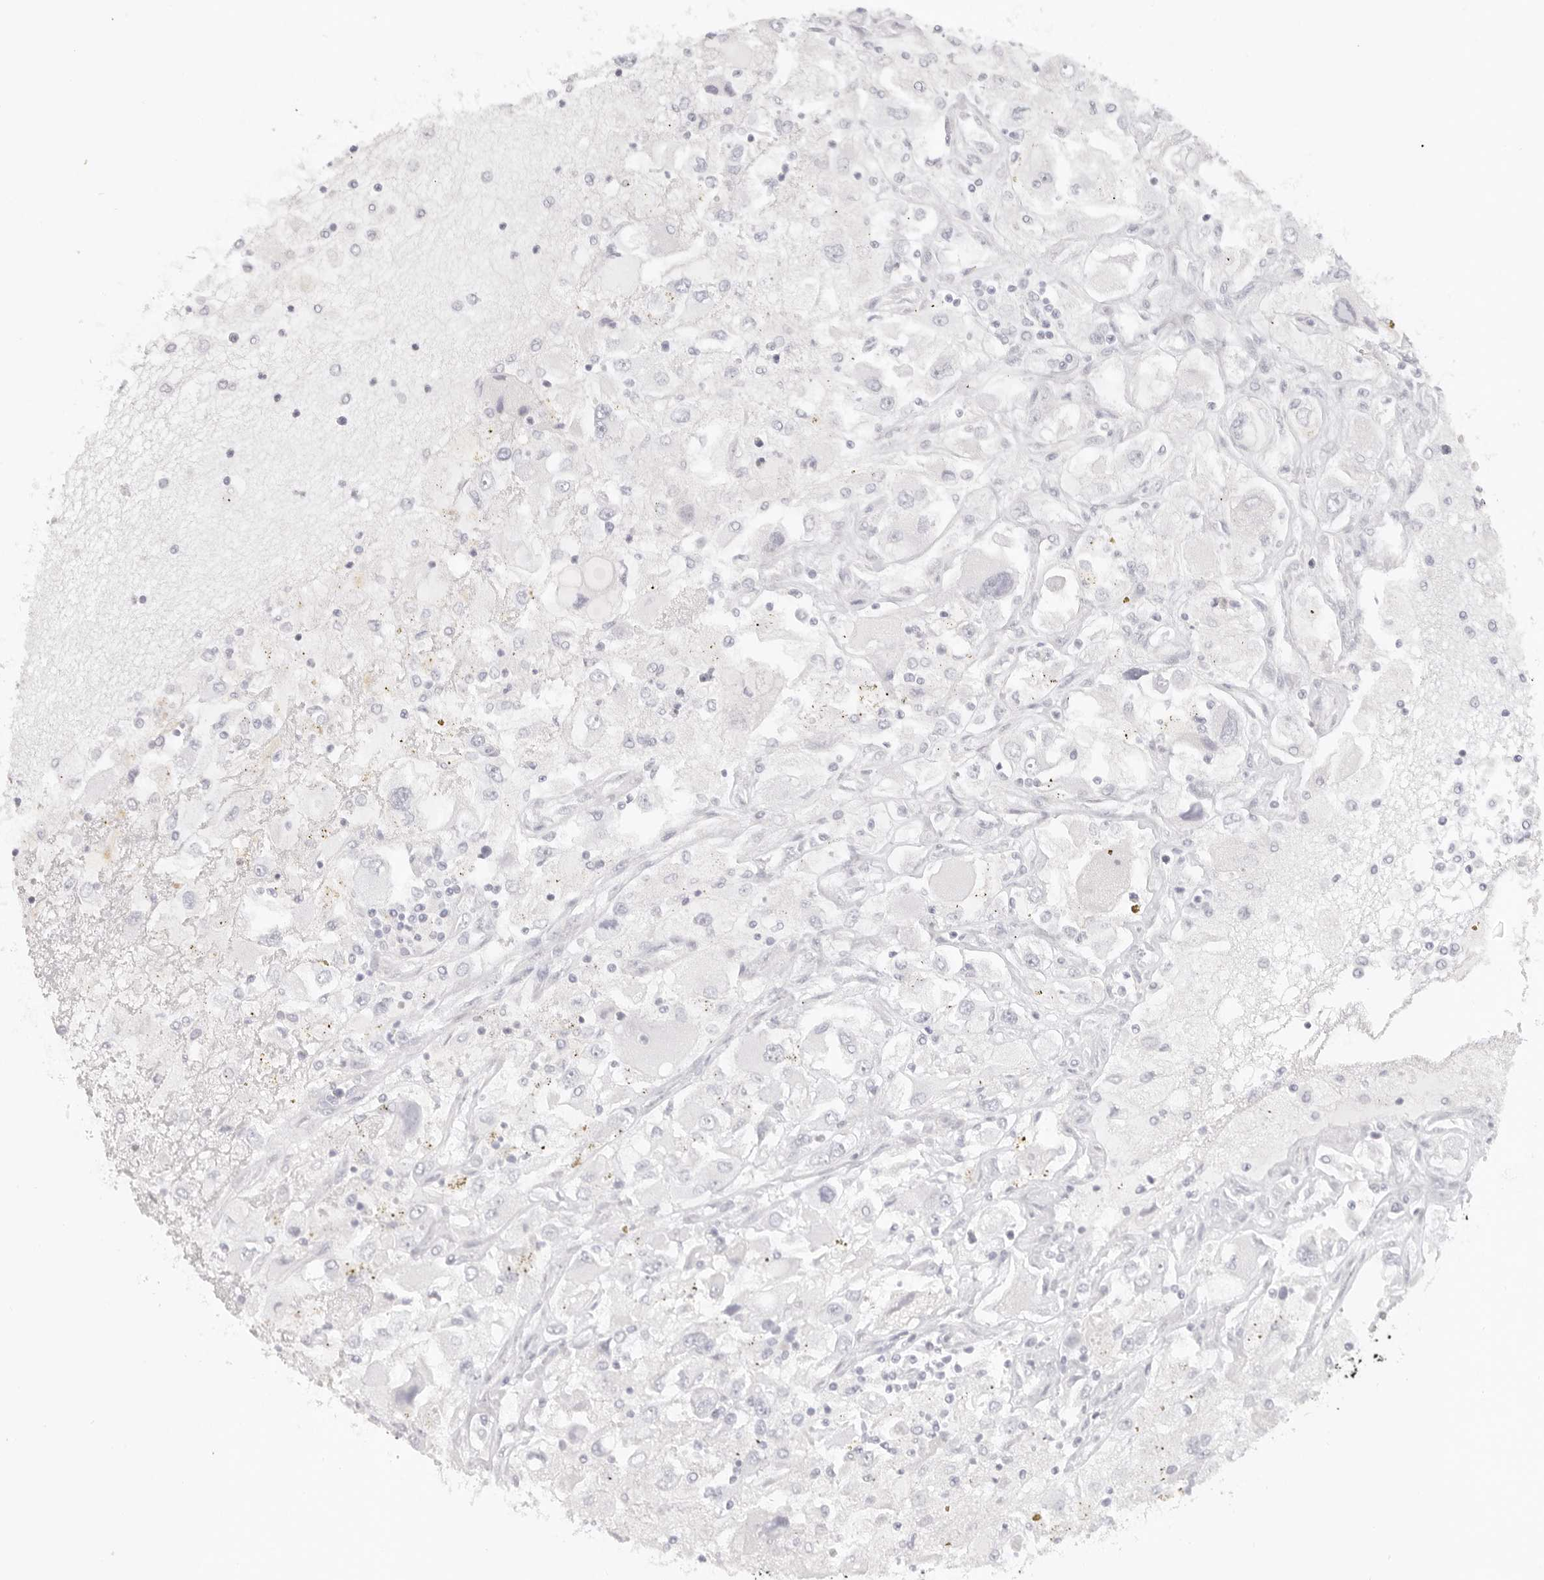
{"staining": {"intensity": "negative", "quantity": "none", "location": "none"}, "tissue": "renal cancer", "cell_type": "Tumor cells", "image_type": "cancer", "snomed": [{"axis": "morphology", "description": "Adenocarcinoma, NOS"}, {"axis": "topography", "description": "Kidney"}], "caption": "The photomicrograph shows no significant positivity in tumor cells of renal adenocarcinoma. The staining is performed using DAB (3,3'-diaminobenzidine) brown chromogen with nuclei counter-stained in using hematoxylin.", "gene": "RXFP1", "patient": {"sex": "female", "age": 52}}